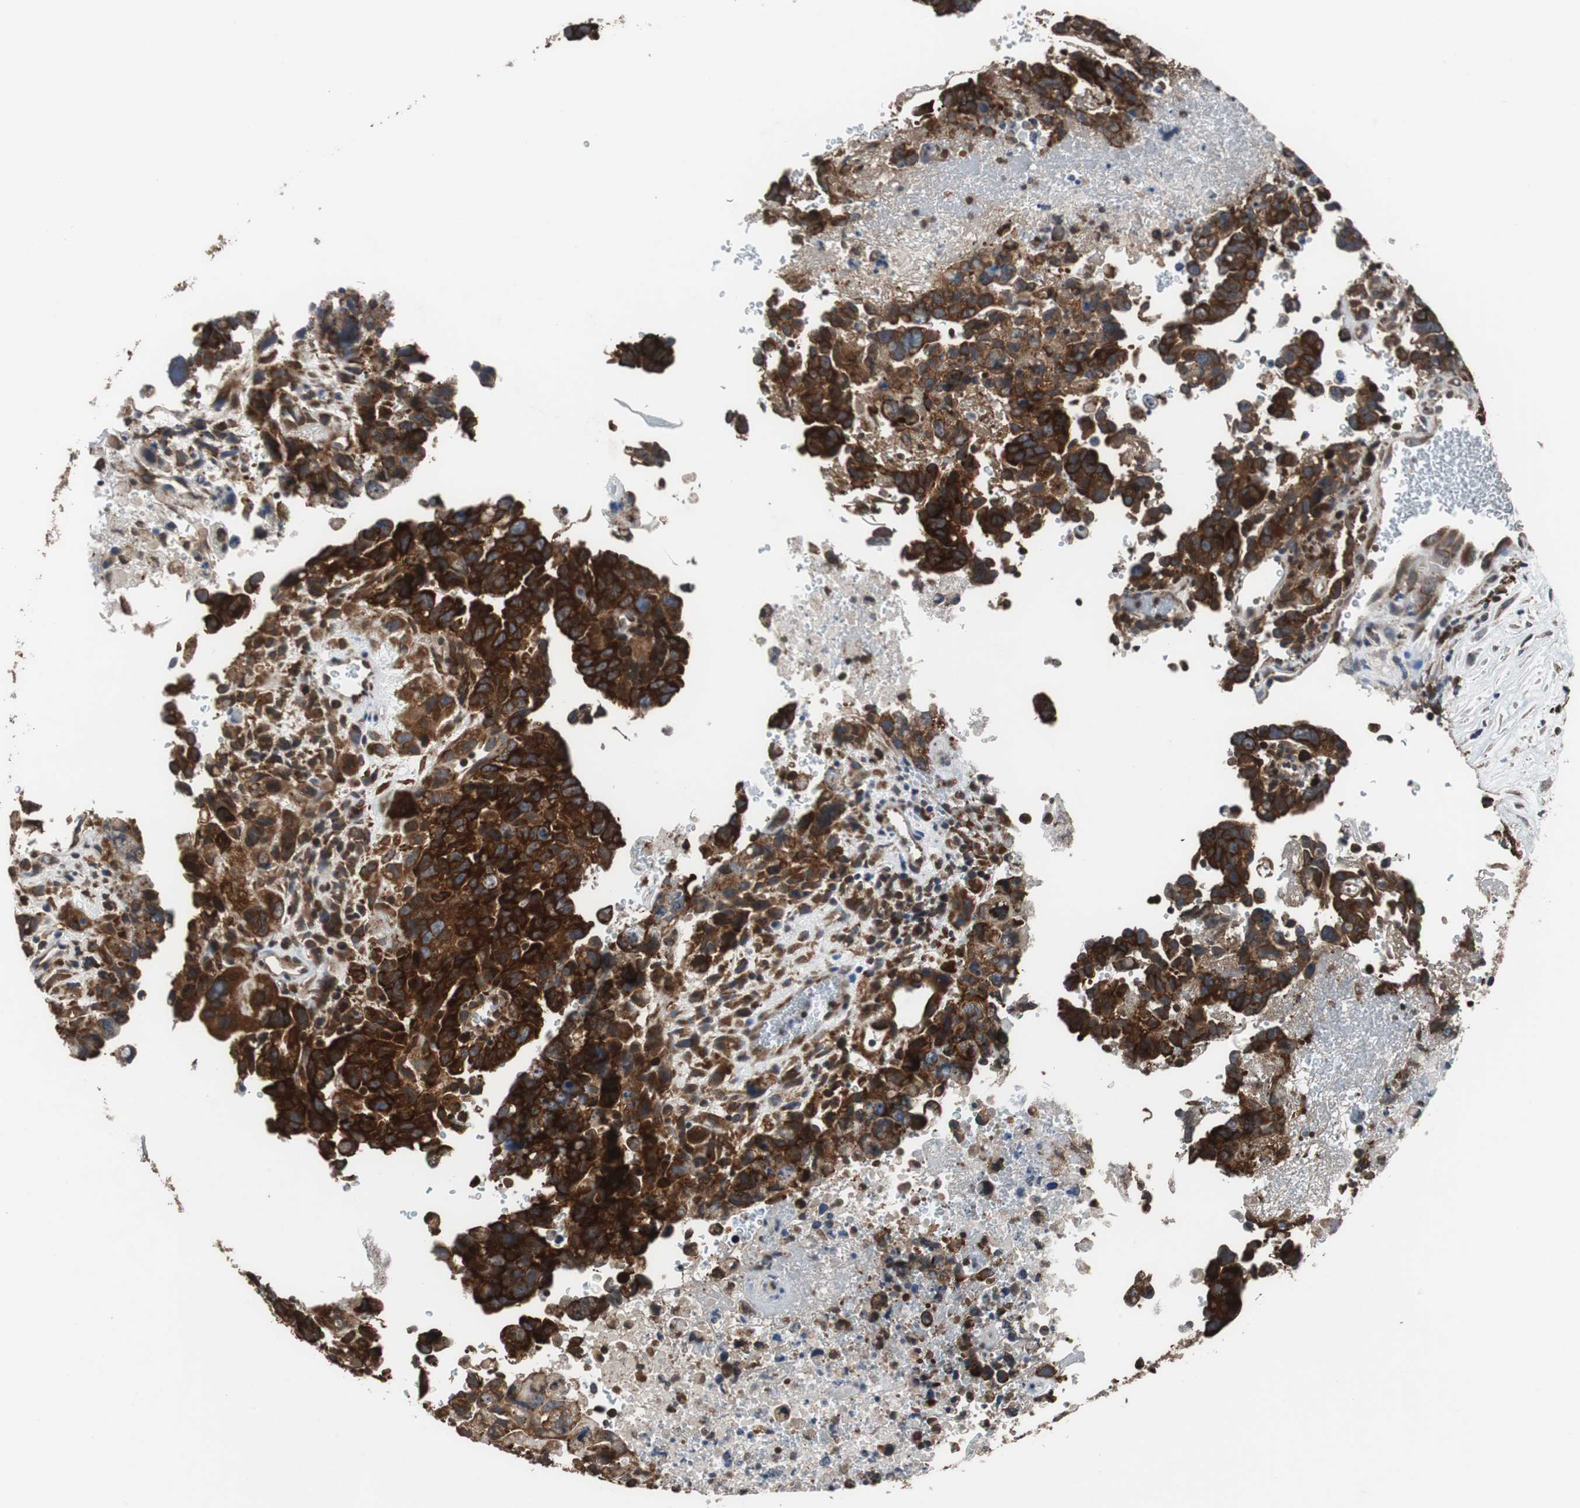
{"staining": {"intensity": "strong", "quantity": ">75%", "location": "cytoplasmic/membranous"}, "tissue": "testis cancer", "cell_type": "Tumor cells", "image_type": "cancer", "snomed": [{"axis": "morphology", "description": "Carcinoma, Embryonal, NOS"}, {"axis": "topography", "description": "Testis"}], "caption": "High-power microscopy captured an immunohistochemistry (IHC) image of testis cancer (embryonal carcinoma), revealing strong cytoplasmic/membranous expression in about >75% of tumor cells.", "gene": "USP10", "patient": {"sex": "male", "age": 28}}